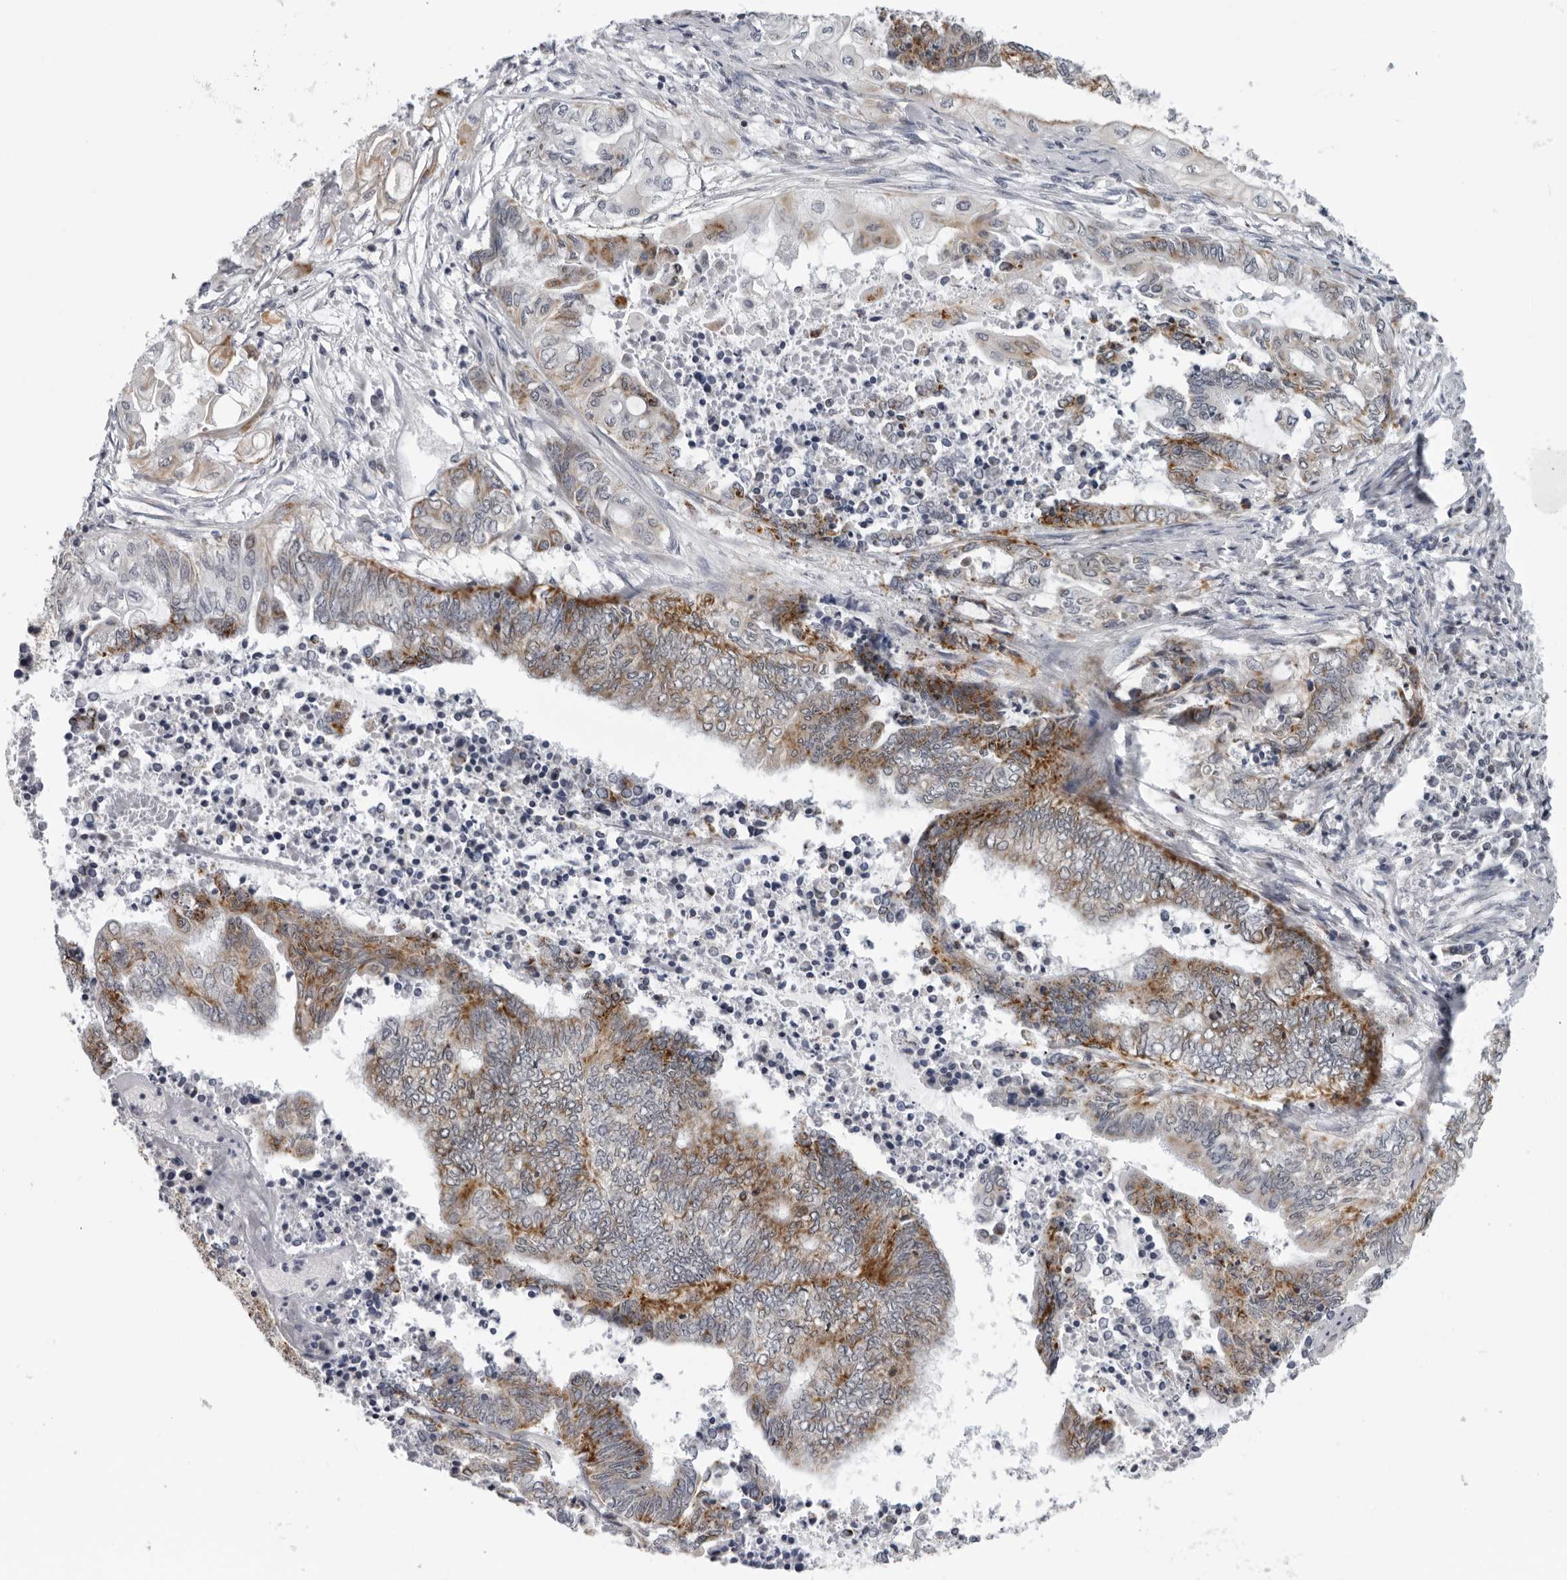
{"staining": {"intensity": "moderate", "quantity": "25%-75%", "location": "cytoplasmic/membranous"}, "tissue": "endometrial cancer", "cell_type": "Tumor cells", "image_type": "cancer", "snomed": [{"axis": "morphology", "description": "Adenocarcinoma, NOS"}, {"axis": "topography", "description": "Uterus"}, {"axis": "topography", "description": "Endometrium"}], "caption": "IHC (DAB) staining of endometrial cancer demonstrates moderate cytoplasmic/membranous protein positivity in about 25%-75% of tumor cells.", "gene": "CPT2", "patient": {"sex": "female", "age": 70}}